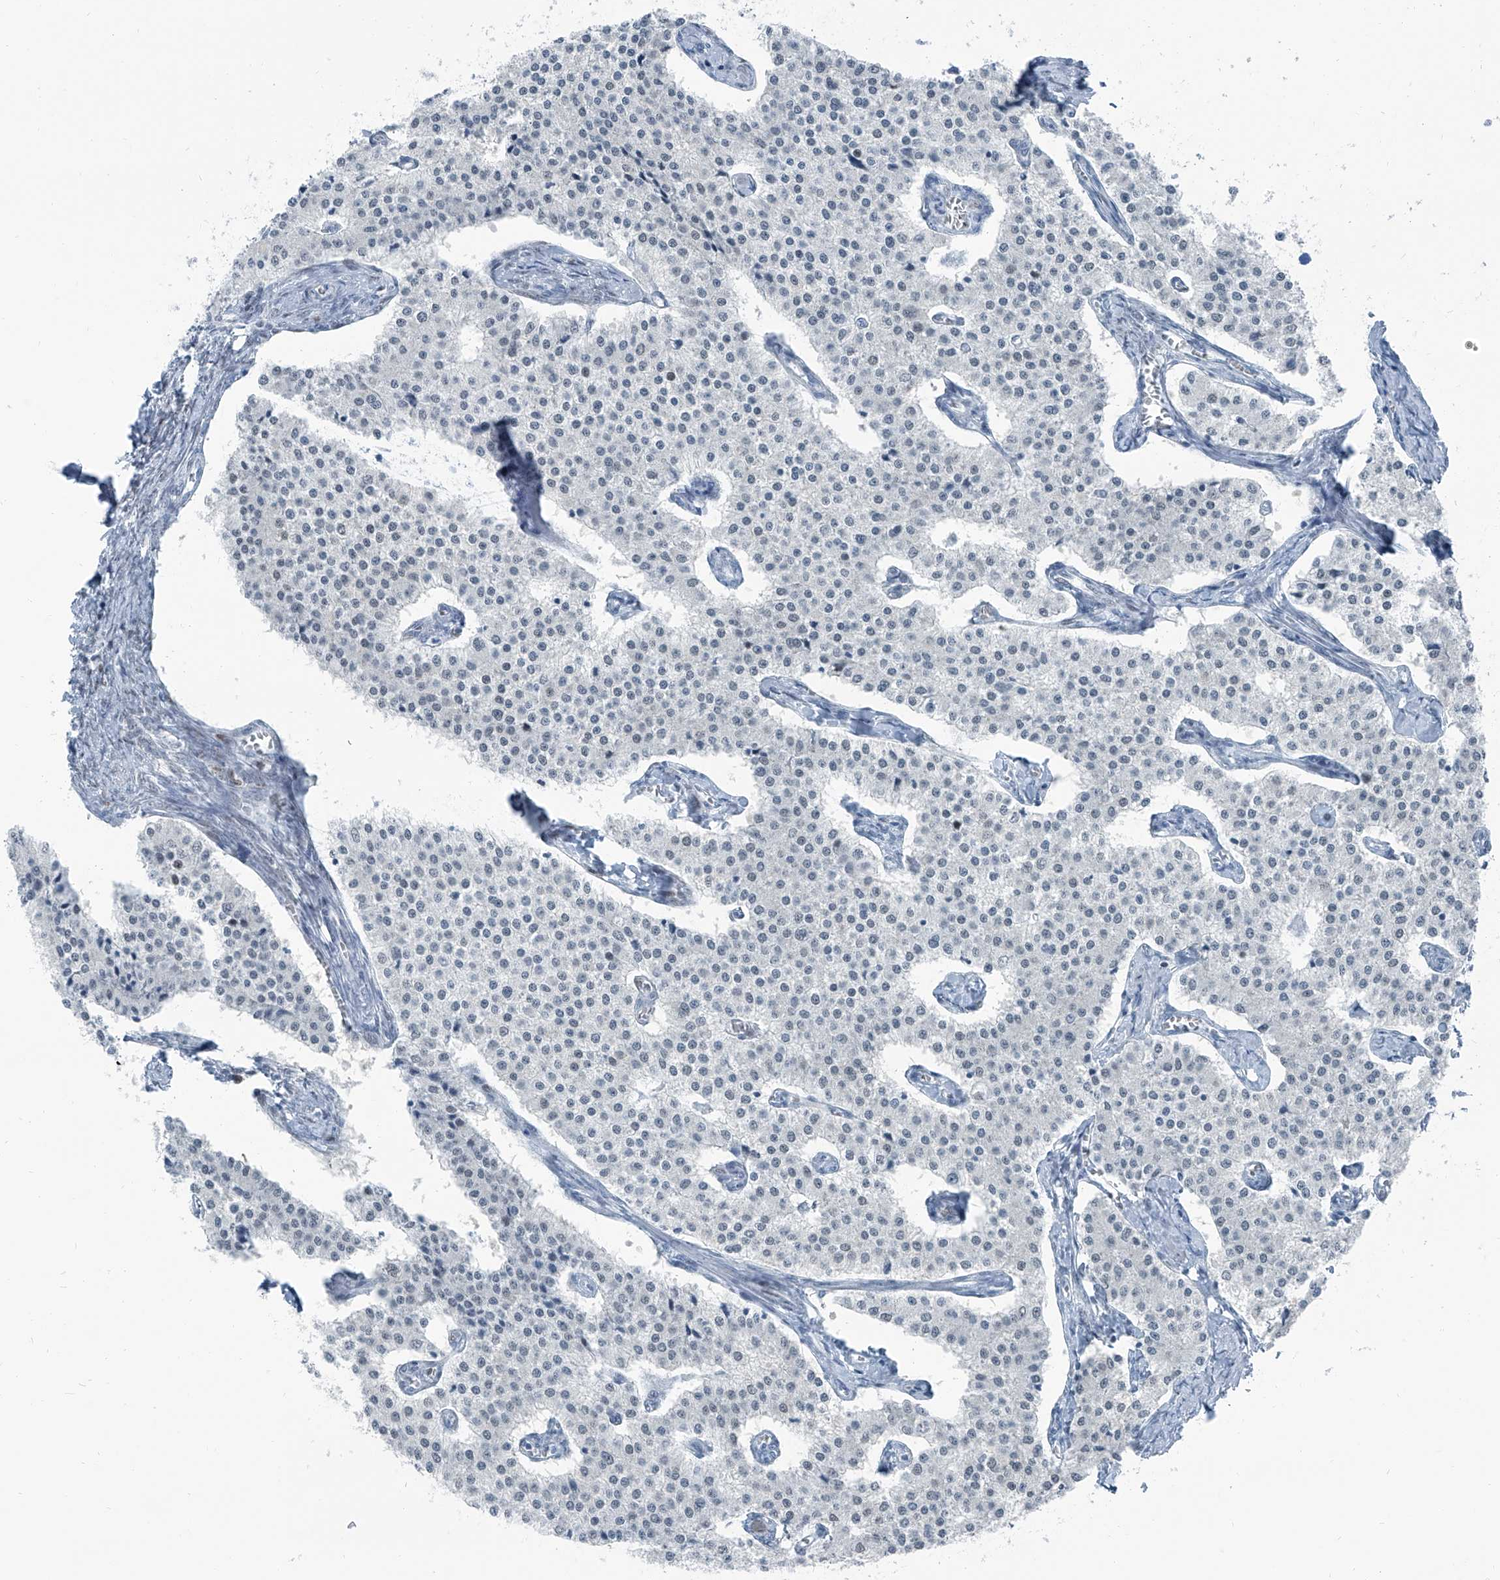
{"staining": {"intensity": "negative", "quantity": "none", "location": "none"}, "tissue": "carcinoid", "cell_type": "Tumor cells", "image_type": "cancer", "snomed": [{"axis": "morphology", "description": "Carcinoid, malignant, NOS"}, {"axis": "topography", "description": "Colon"}], "caption": "Carcinoid (malignant) was stained to show a protein in brown. There is no significant positivity in tumor cells.", "gene": "RGN", "patient": {"sex": "female", "age": 52}}